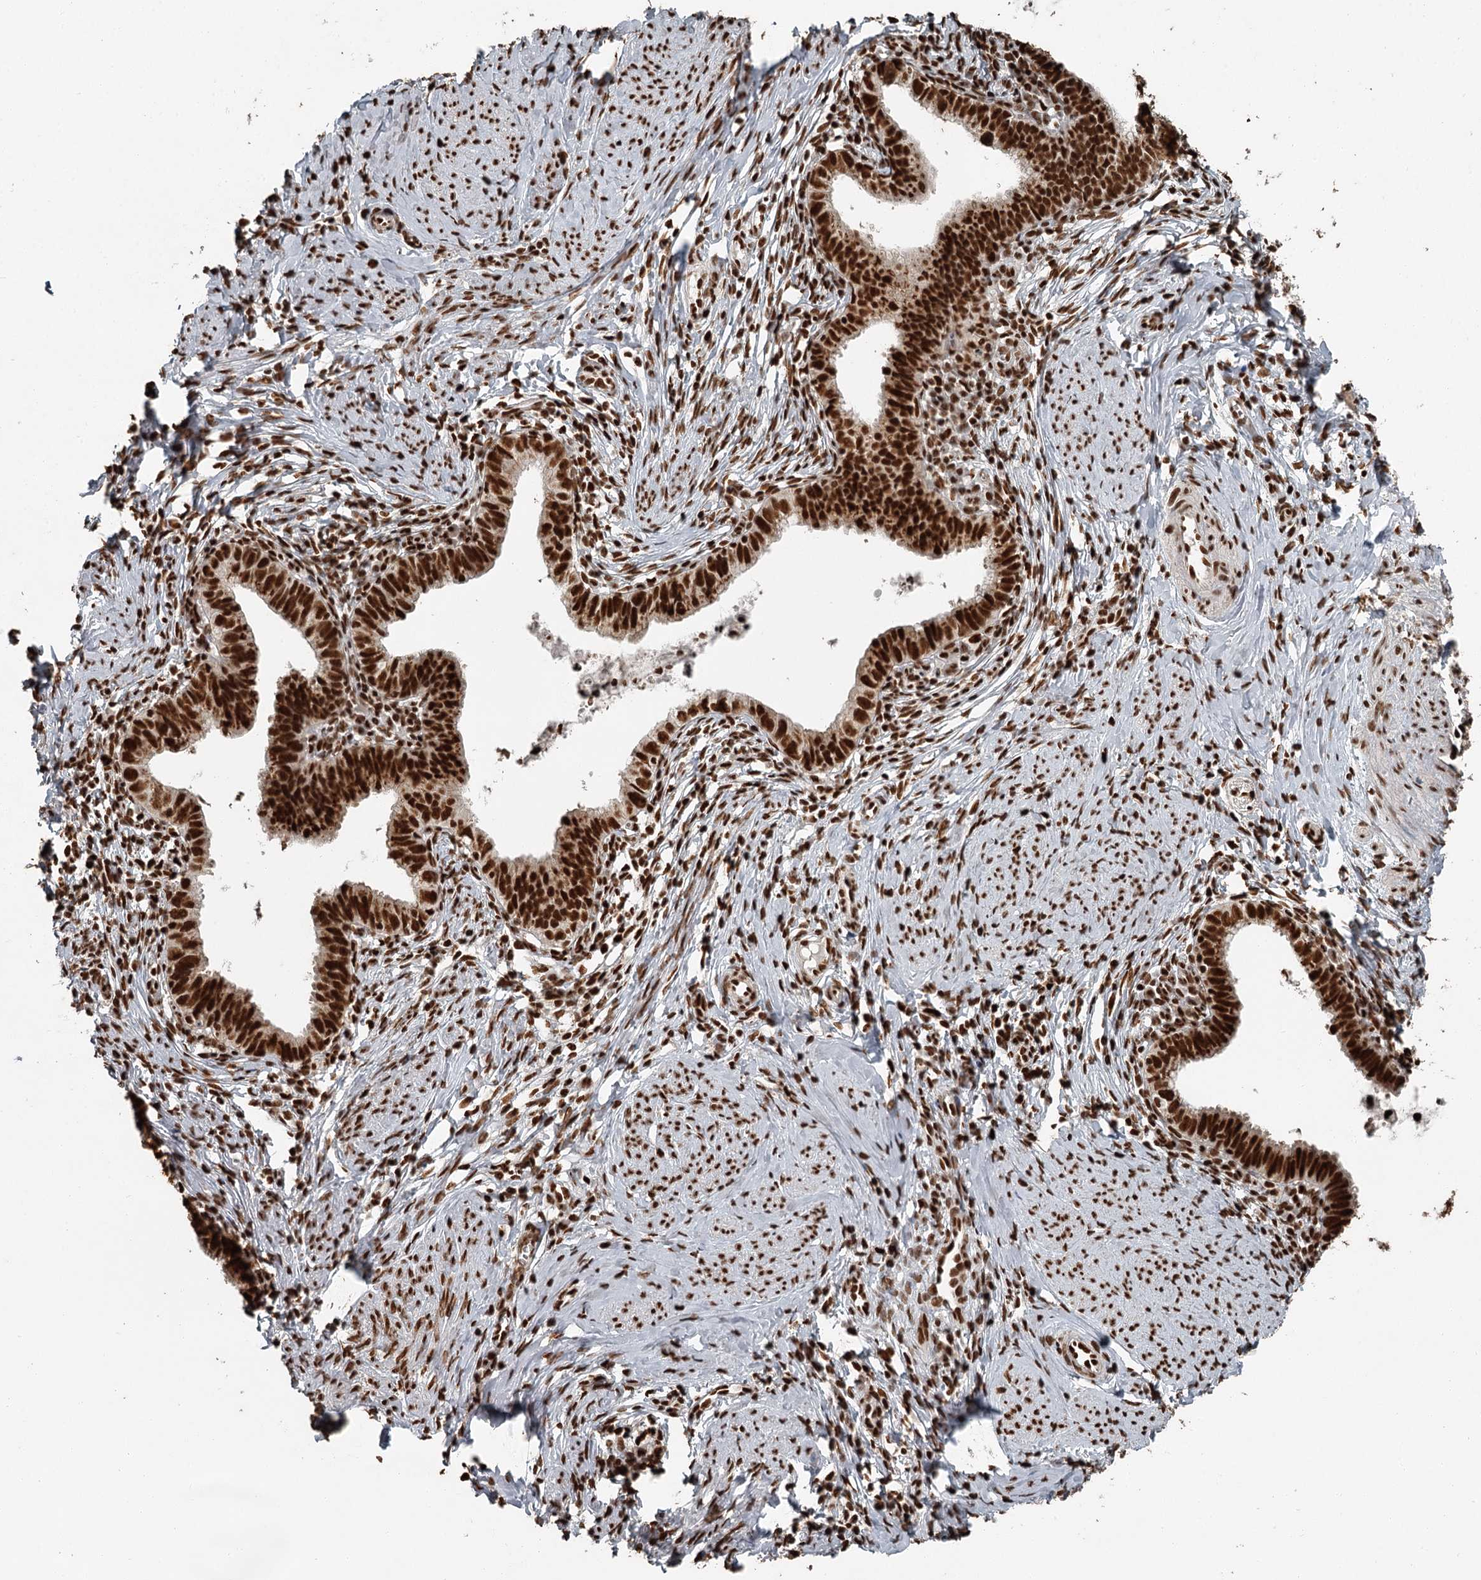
{"staining": {"intensity": "strong", "quantity": ">75%", "location": "nuclear"}, "tissue": "cervical cancer", "cell_type": "Tumor cells", "image_type": "cancer", "snomed": [{"axis": "morphology", "description": "Adenocarcinoma, NOS"}, {"axis": "topography", "description": "Cervix"}], "caption": "Cervical cancer (adenocarcinoma) was stained to show a protein in brown. There is high levels of strong nuclear expression in approximately >75% of tumor cells.", "gene": "RBBP7", "patient": {"sex": "female", "age": 36}}